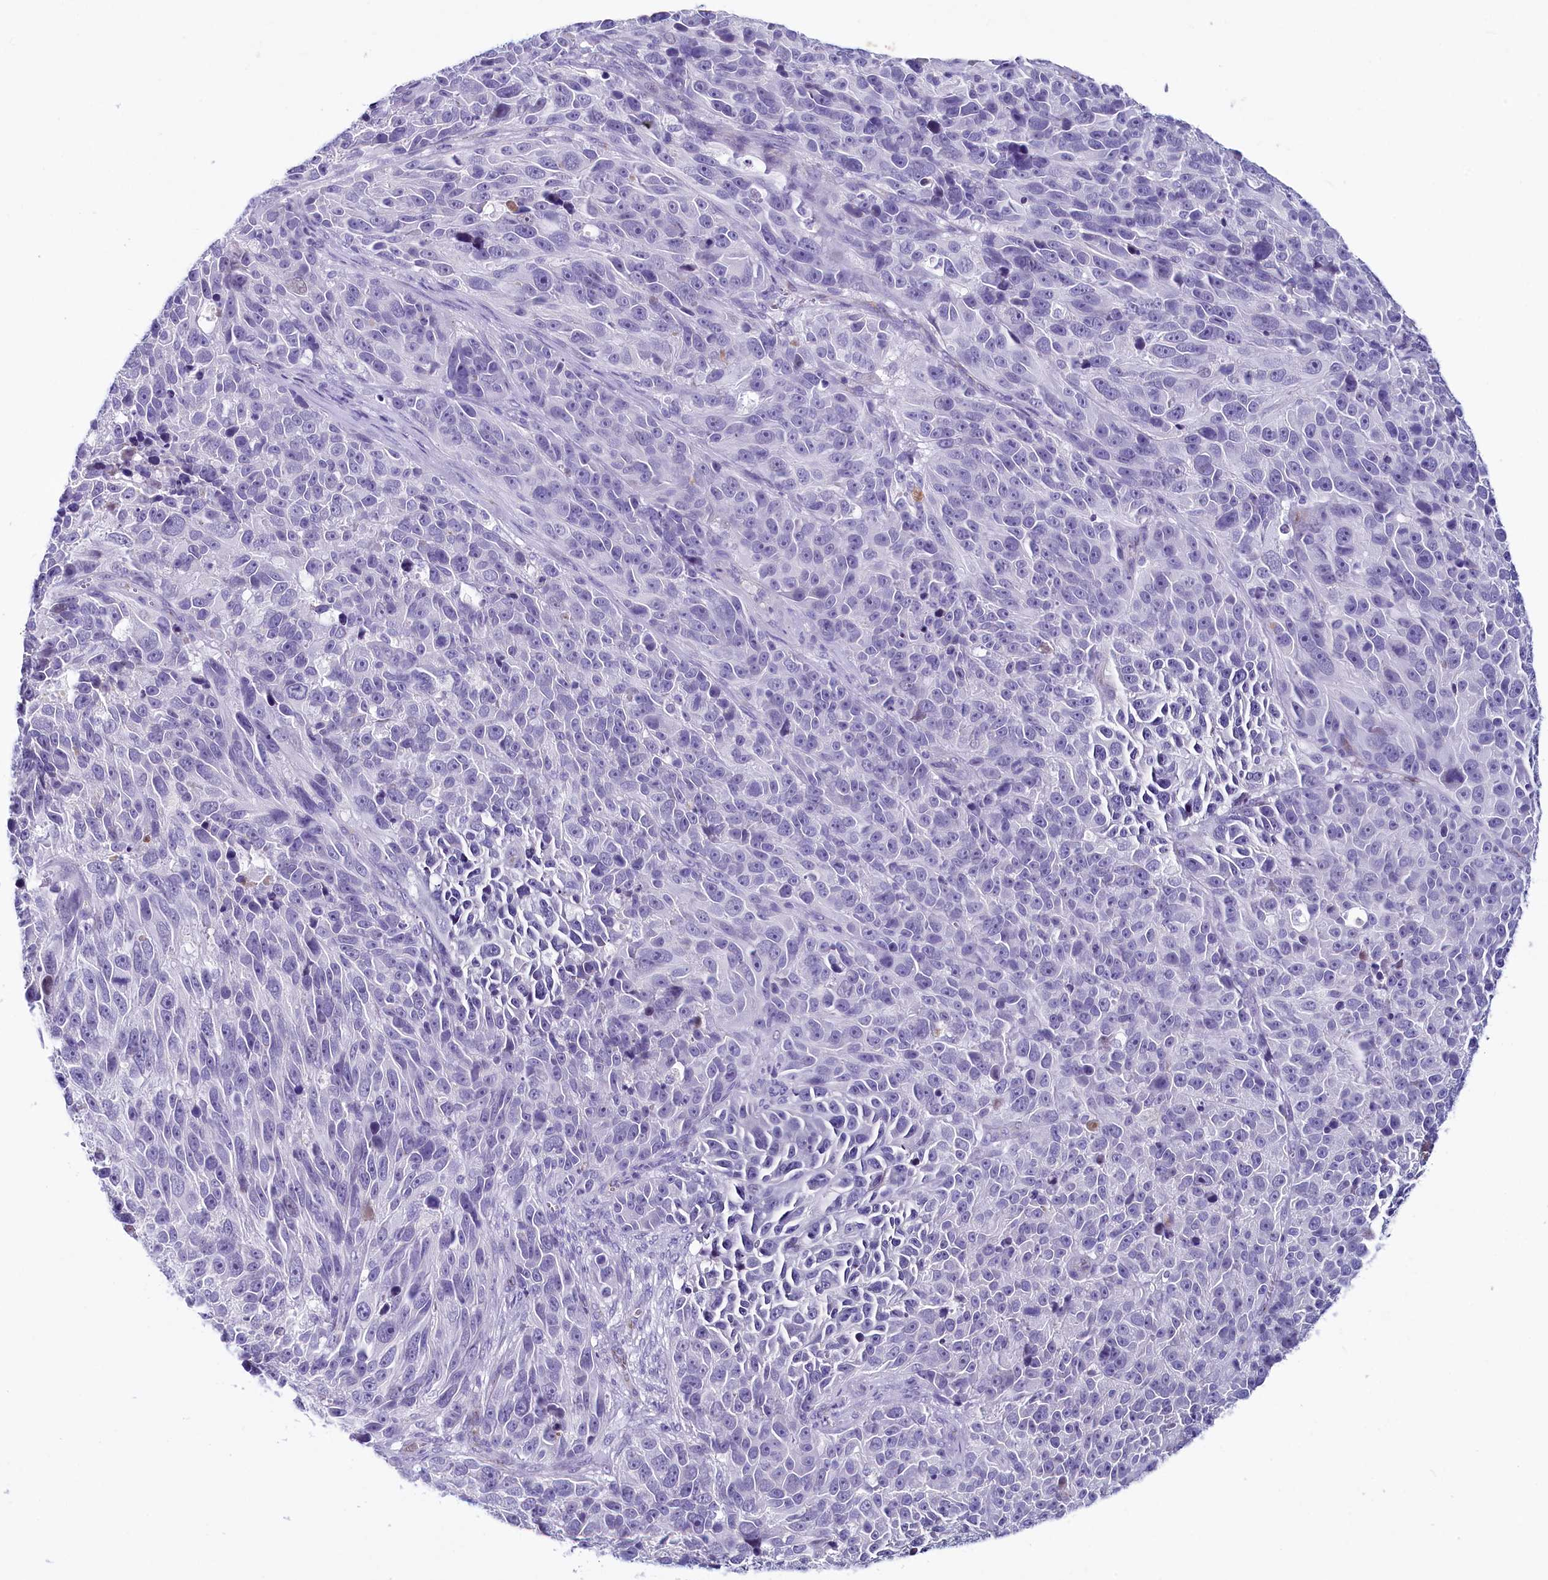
{"staining": {"intensity": "negative", "quantity": "none", "location": "none"}, "tissue": "melanoma", "cell_type": "Tumor cells", "image_type": "cancer", "snomed": [{"axis": "morphology", "description": "Malignant melanoma, NOS"}, {"axis": "topography", "description": "Skin"}], "caption": "There is no significant staining in tumor cells of melanoma.", "gene": "INSC", "patient": {"sex": "male", "age": 84}}